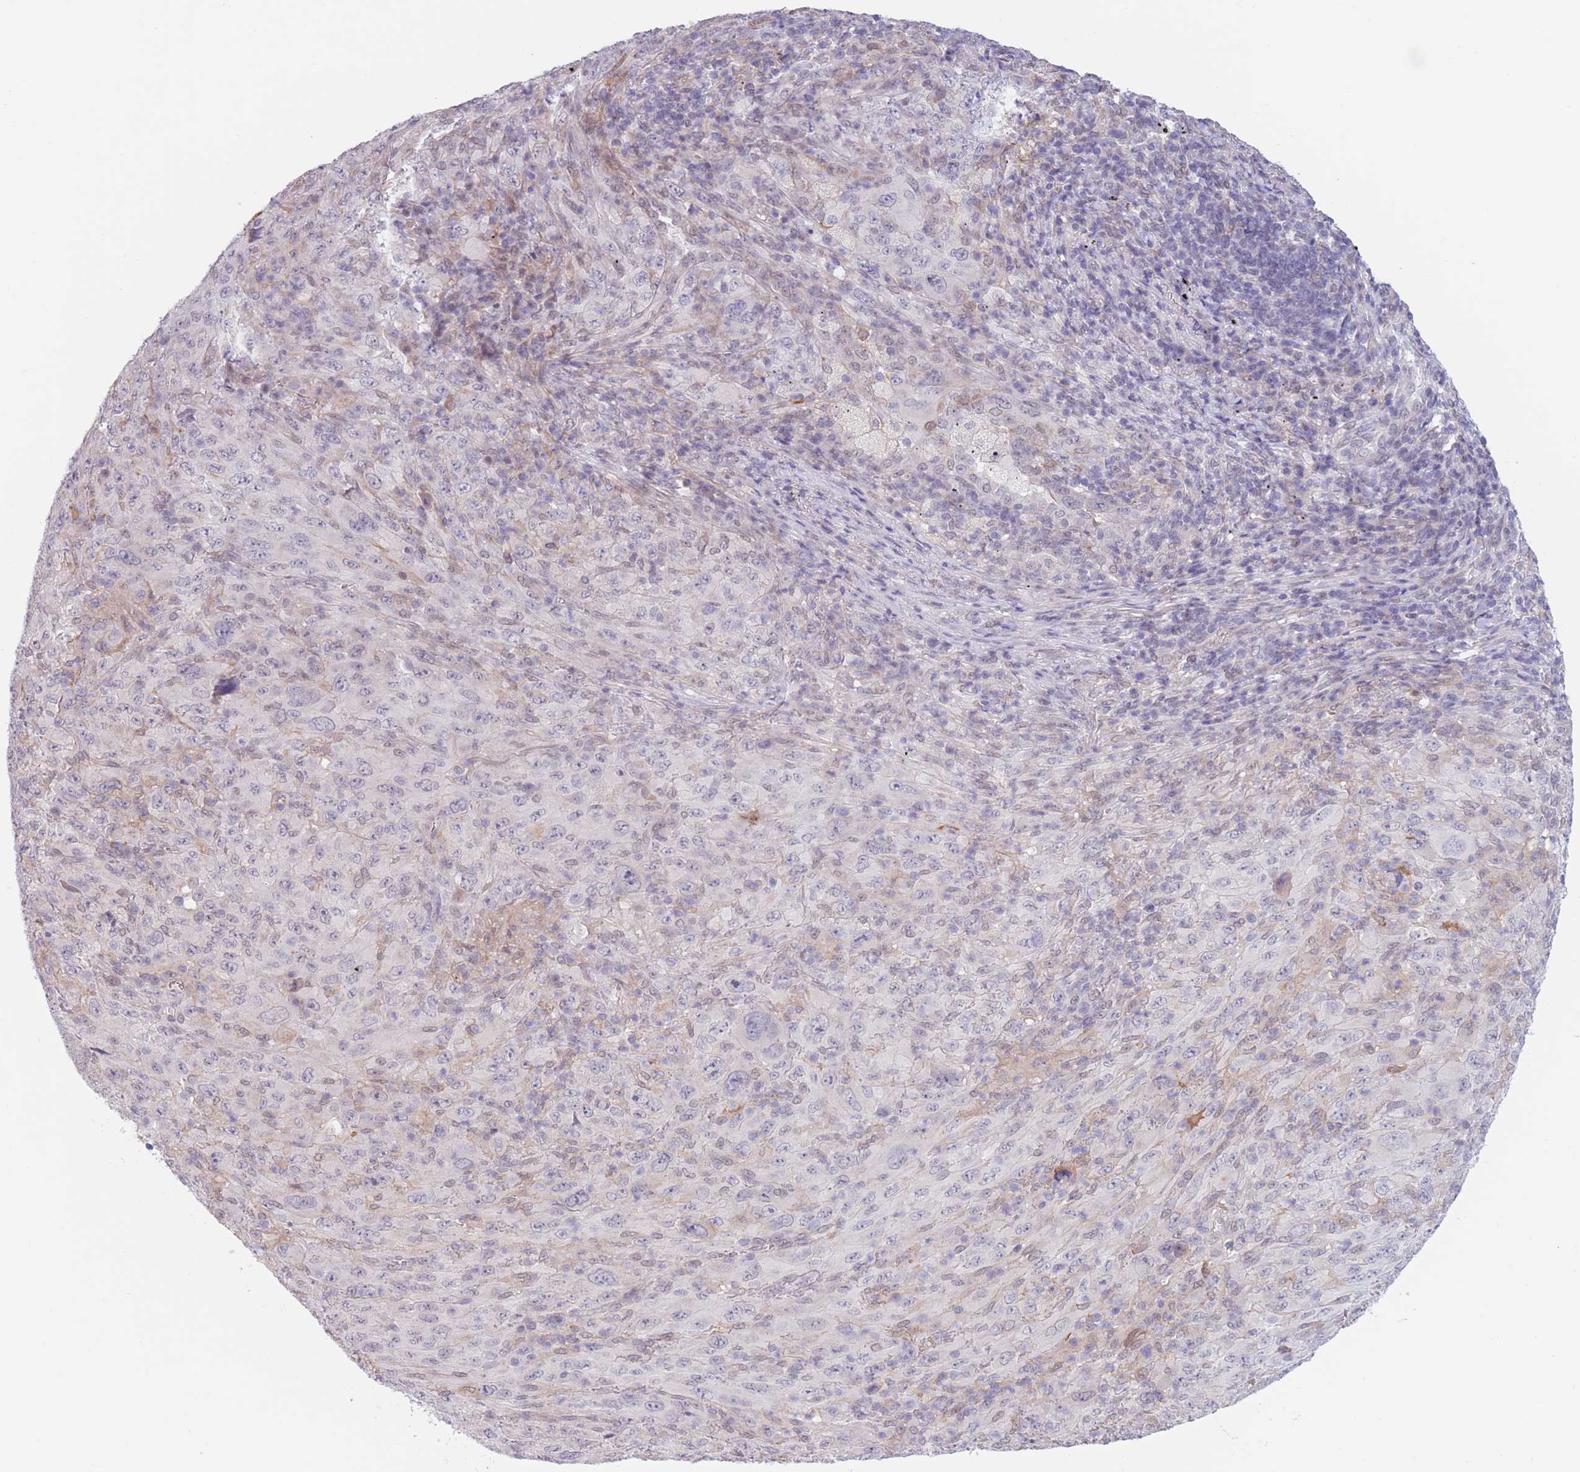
{"staining": {"intensity": "negative", "quantity": "none", "location": "none"}, "tissue": "melanoma", "cell_type": "Tumor cells", "image_type": "cancer", "snomed": [{"axis": "morphology", "description": "Malignant melanoma, Metastatic site"}, {"axis": "topography", "description": "Skin"}], "caption": "Photomicrograph shows no significant protein staining in tumor cells of malignant melanoma (metastatic site). (Immunohistochemistry (ihc), brightfield microscopy, high magnification).", "gene": "PODXL", "patient": {"sex": "female", "age": 56}}